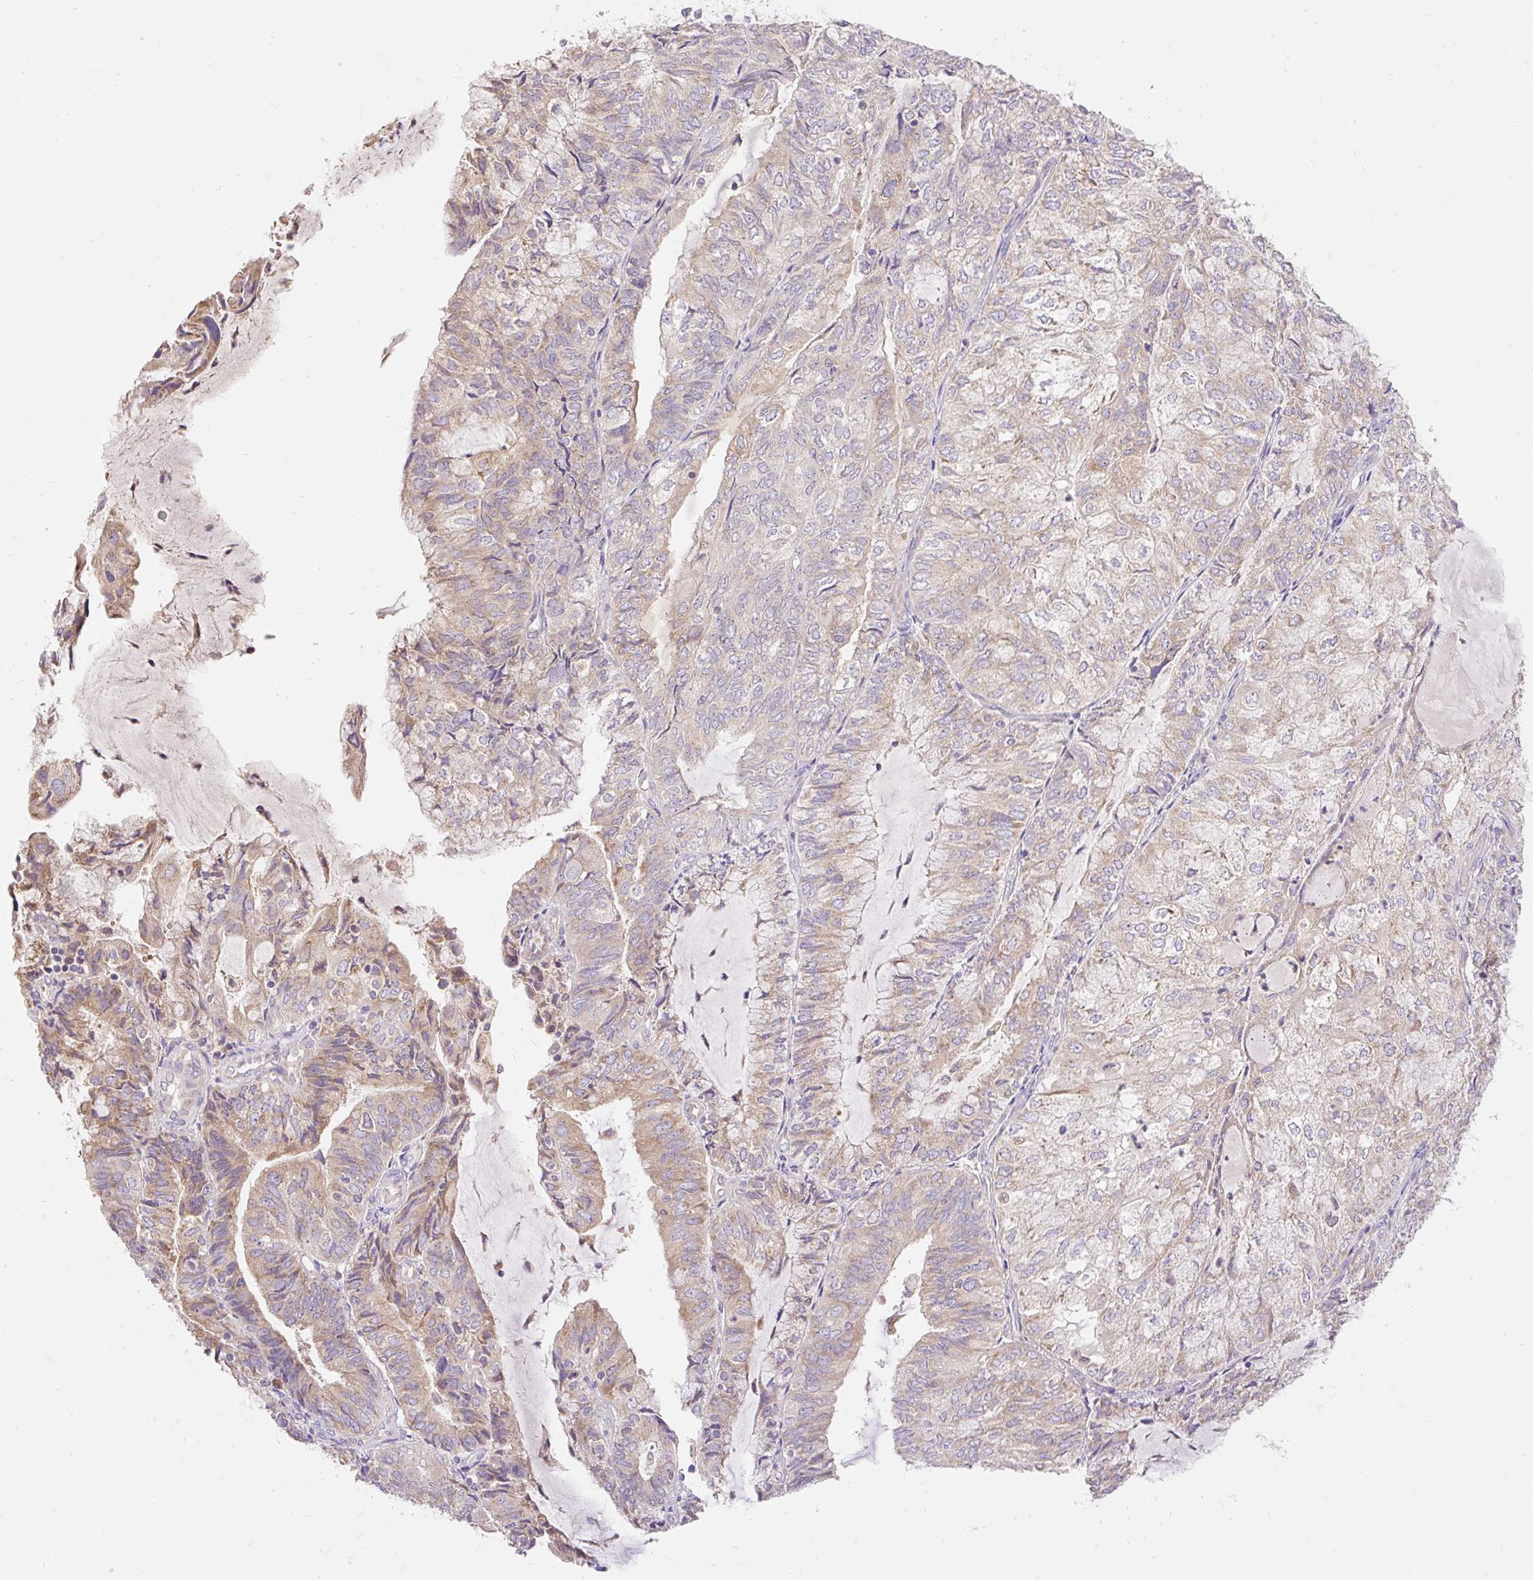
{"staining": {"intensity": "weak", "quantity": "25%-75%", "location": "cytoplasmic/membranous"}, "tissue": "endometrial cancer", "cell_type": "Tumor cells", "image_type": "cancer", "snomed": [{"axis": "morphology", "description": "Adenocarcinoma, NOS"}, {"axis": "topography", "description": "Endometrium"}], "caption": "The photomicrograph exhibits a brown stain indicating the presence of a protein in the cytoplasmic/membranous of tumor cells in endometrial cancer (adenocarcinoma).", "gene": "SEC63", "patient": {"sex": "female", "age": 81}}